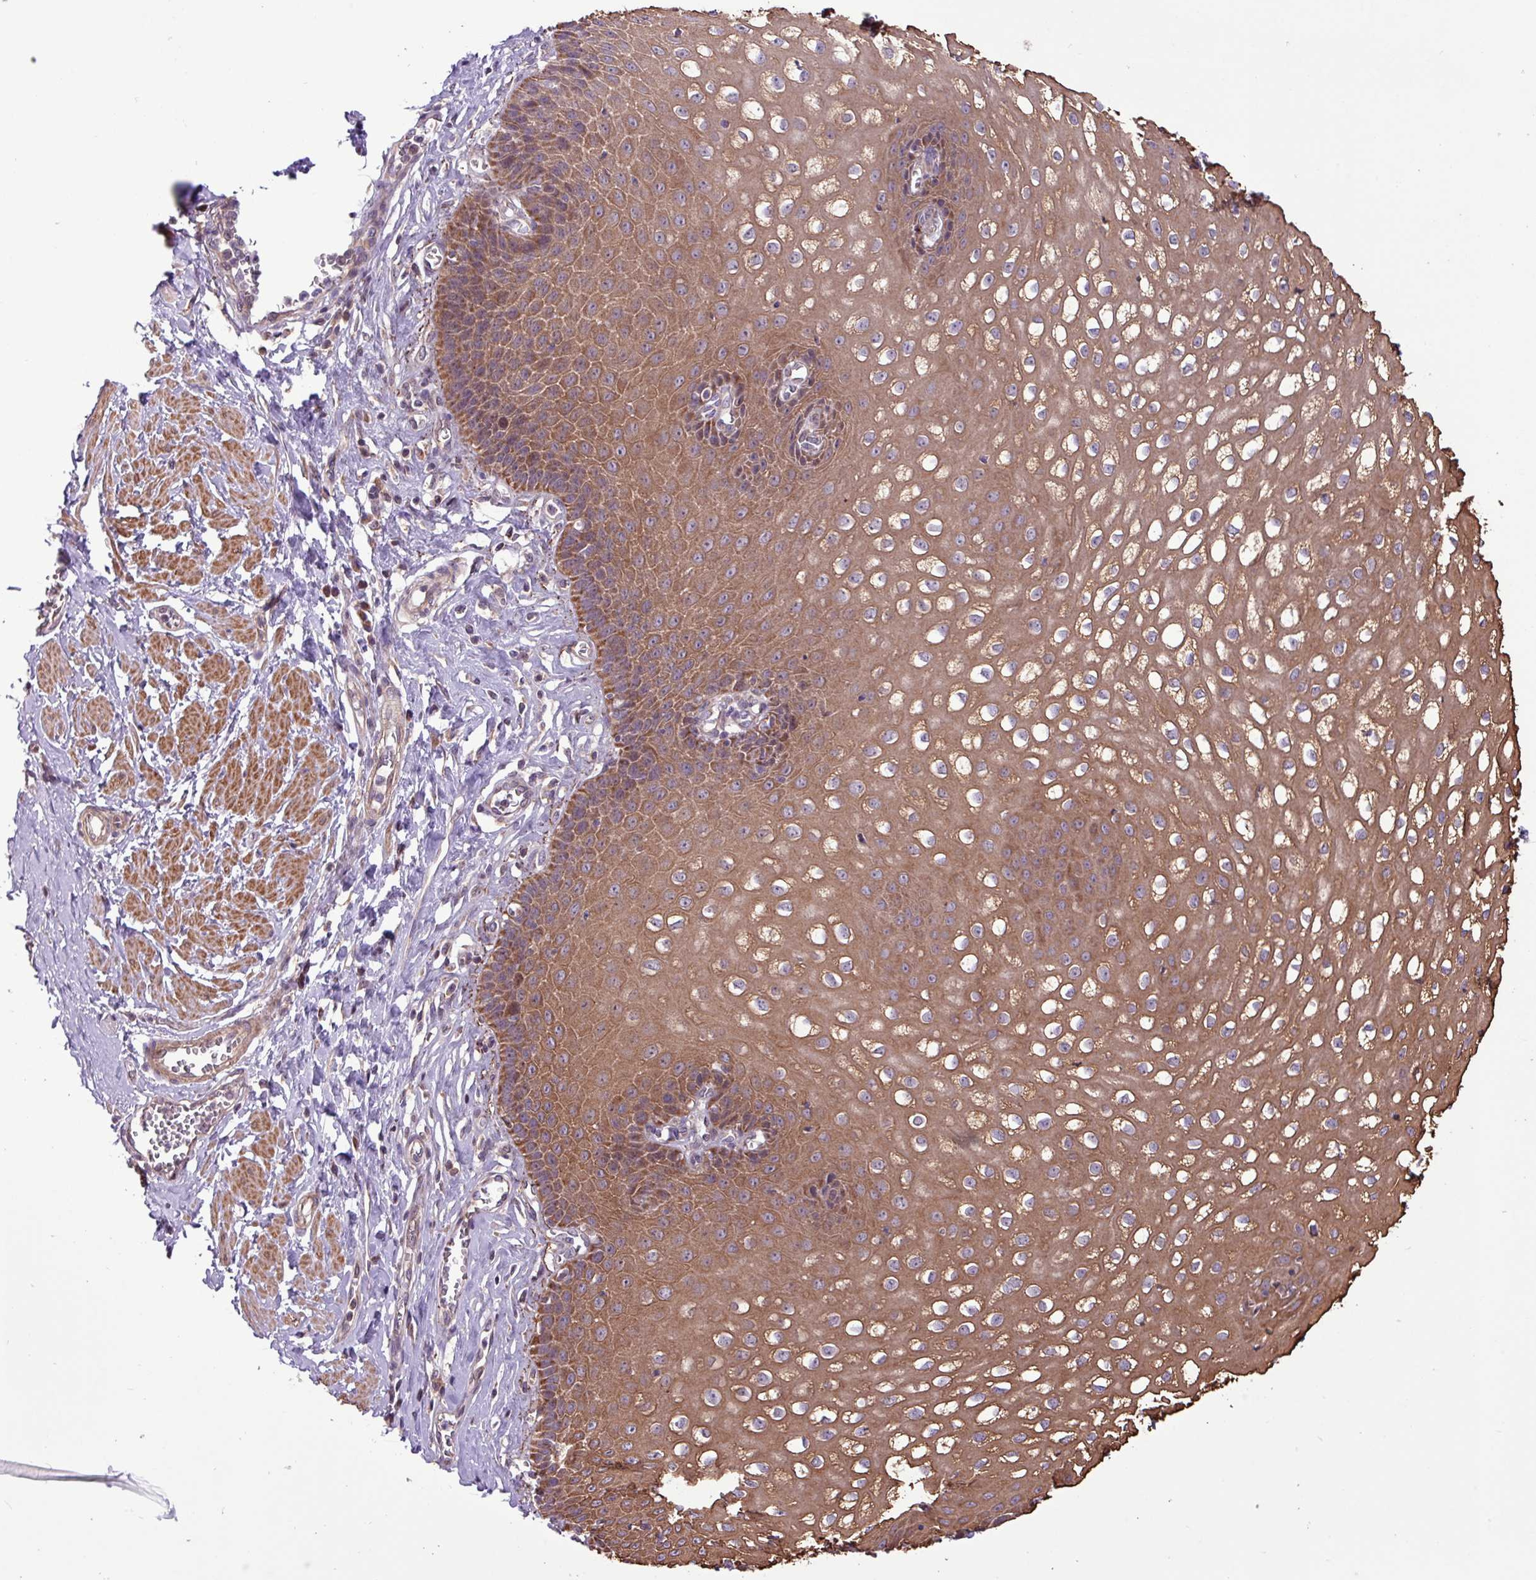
{"staining": {"intensity": "moderate", "quantity": ">75%", "location": "cytoplasmic/membranous"}, "tissue": "esophagus", "cell_type": "Squamous epithelial cells", "image_type": "normal", "snomed": [{"axis": "morphology", "description": "Normal tissue, NOS"}, {"axis": "topography", "description": "Esophagus"}], "caption": "This is a histology image of IHC staining of unremarkable esophagus, which shows moderate expression in the cytoplasmic/membranous of squamous epithelial cells.", "gene": "TIMM10B", "patient": {"sex": "male", "age": 67}}